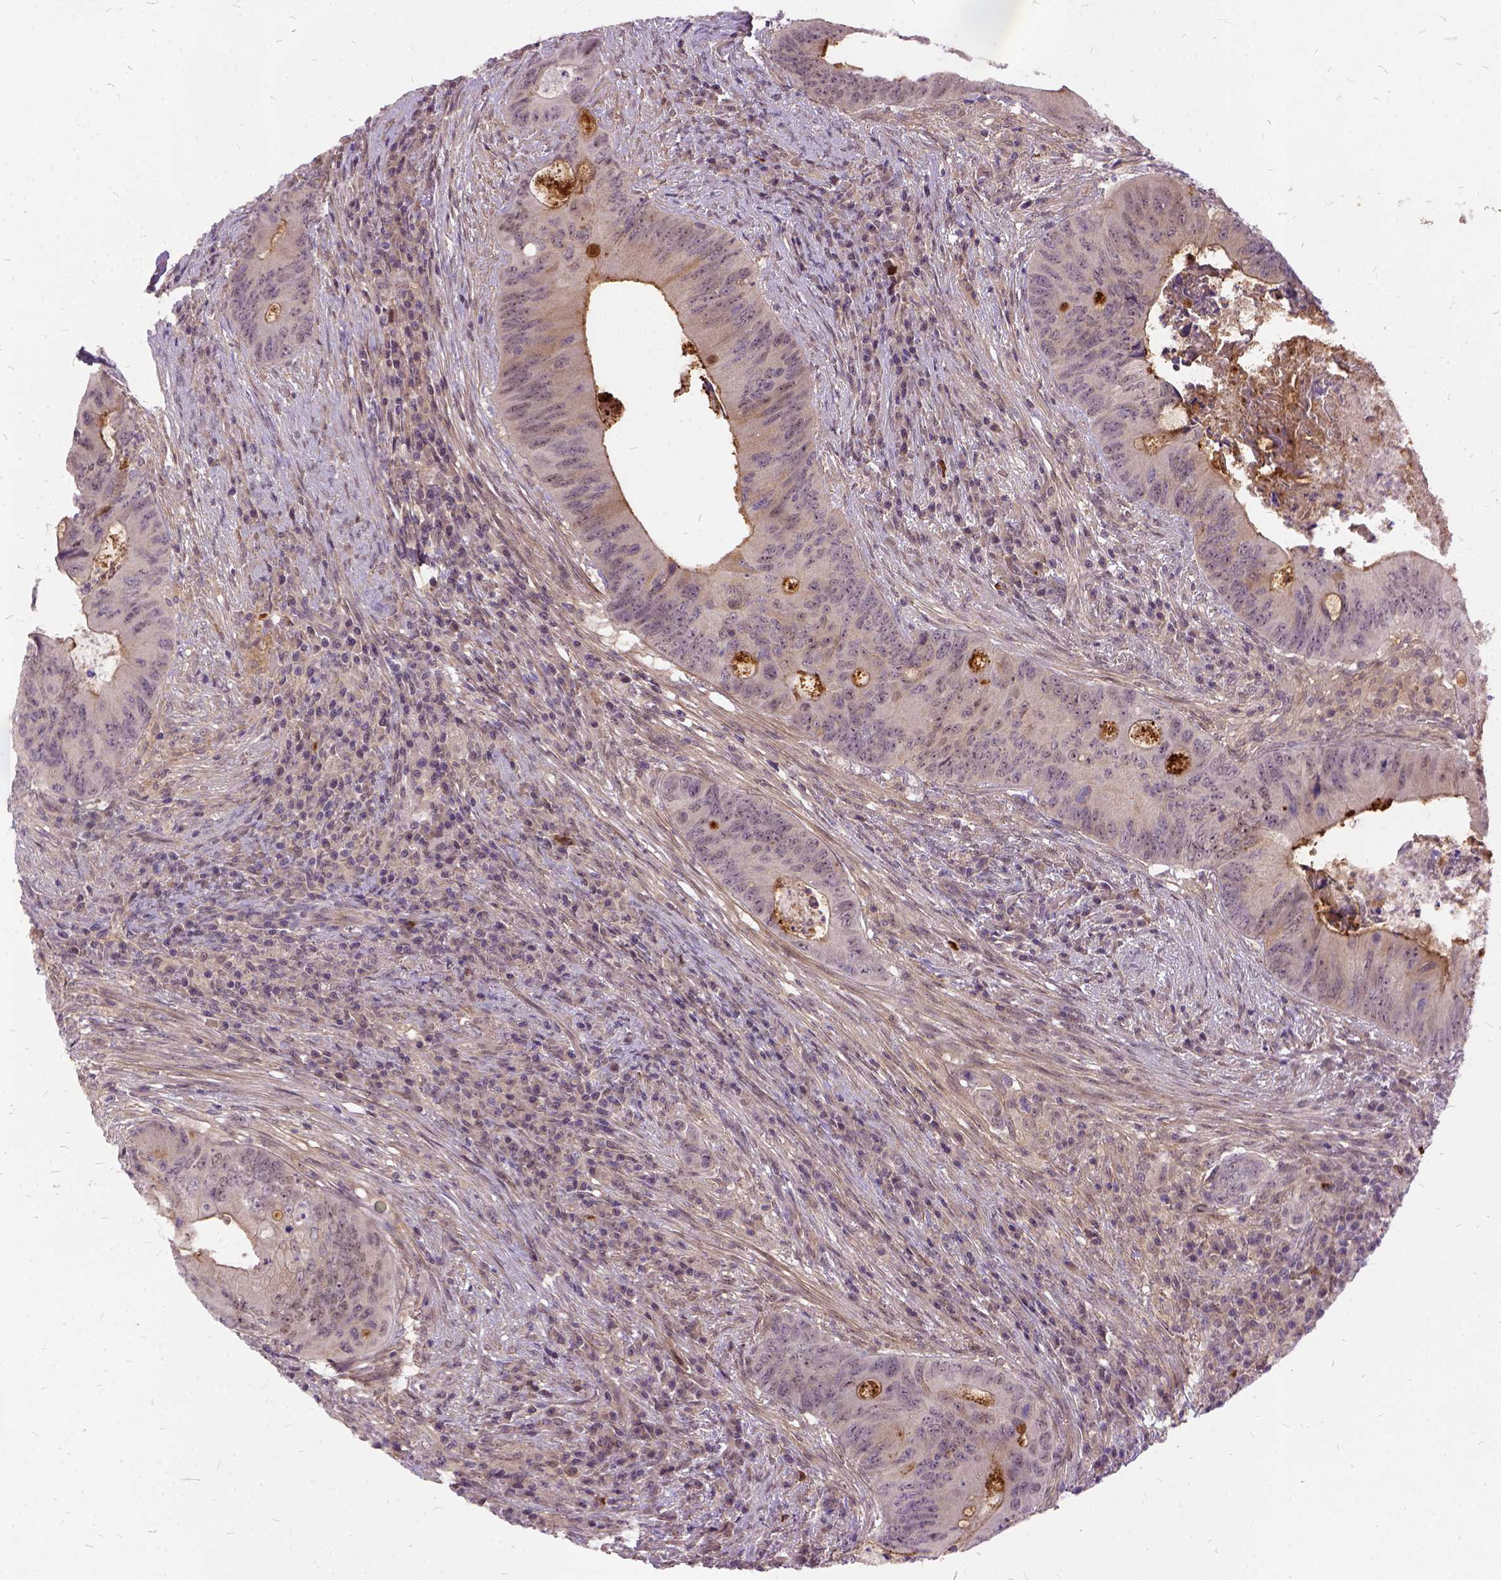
{"staining": {"intensity": "weak", "quantity": "<25%", "location": "cytoplasmic/membranous"}, "tissue": "colorectal cancer", "cell_type": "Tumor cells", "image_type": "cancer", "snomed": [{"axis": "morphology", "description": "Adenocarcinoma, NOS"}, {"axis": "topography", "description": "Colon"}], "caption": "DAB immunohistochemical staining of colorectal cancer shows no significant expression in tumor cells.", "gene": "ILRUN", "patient": {"sex": "female", "age": 74}}